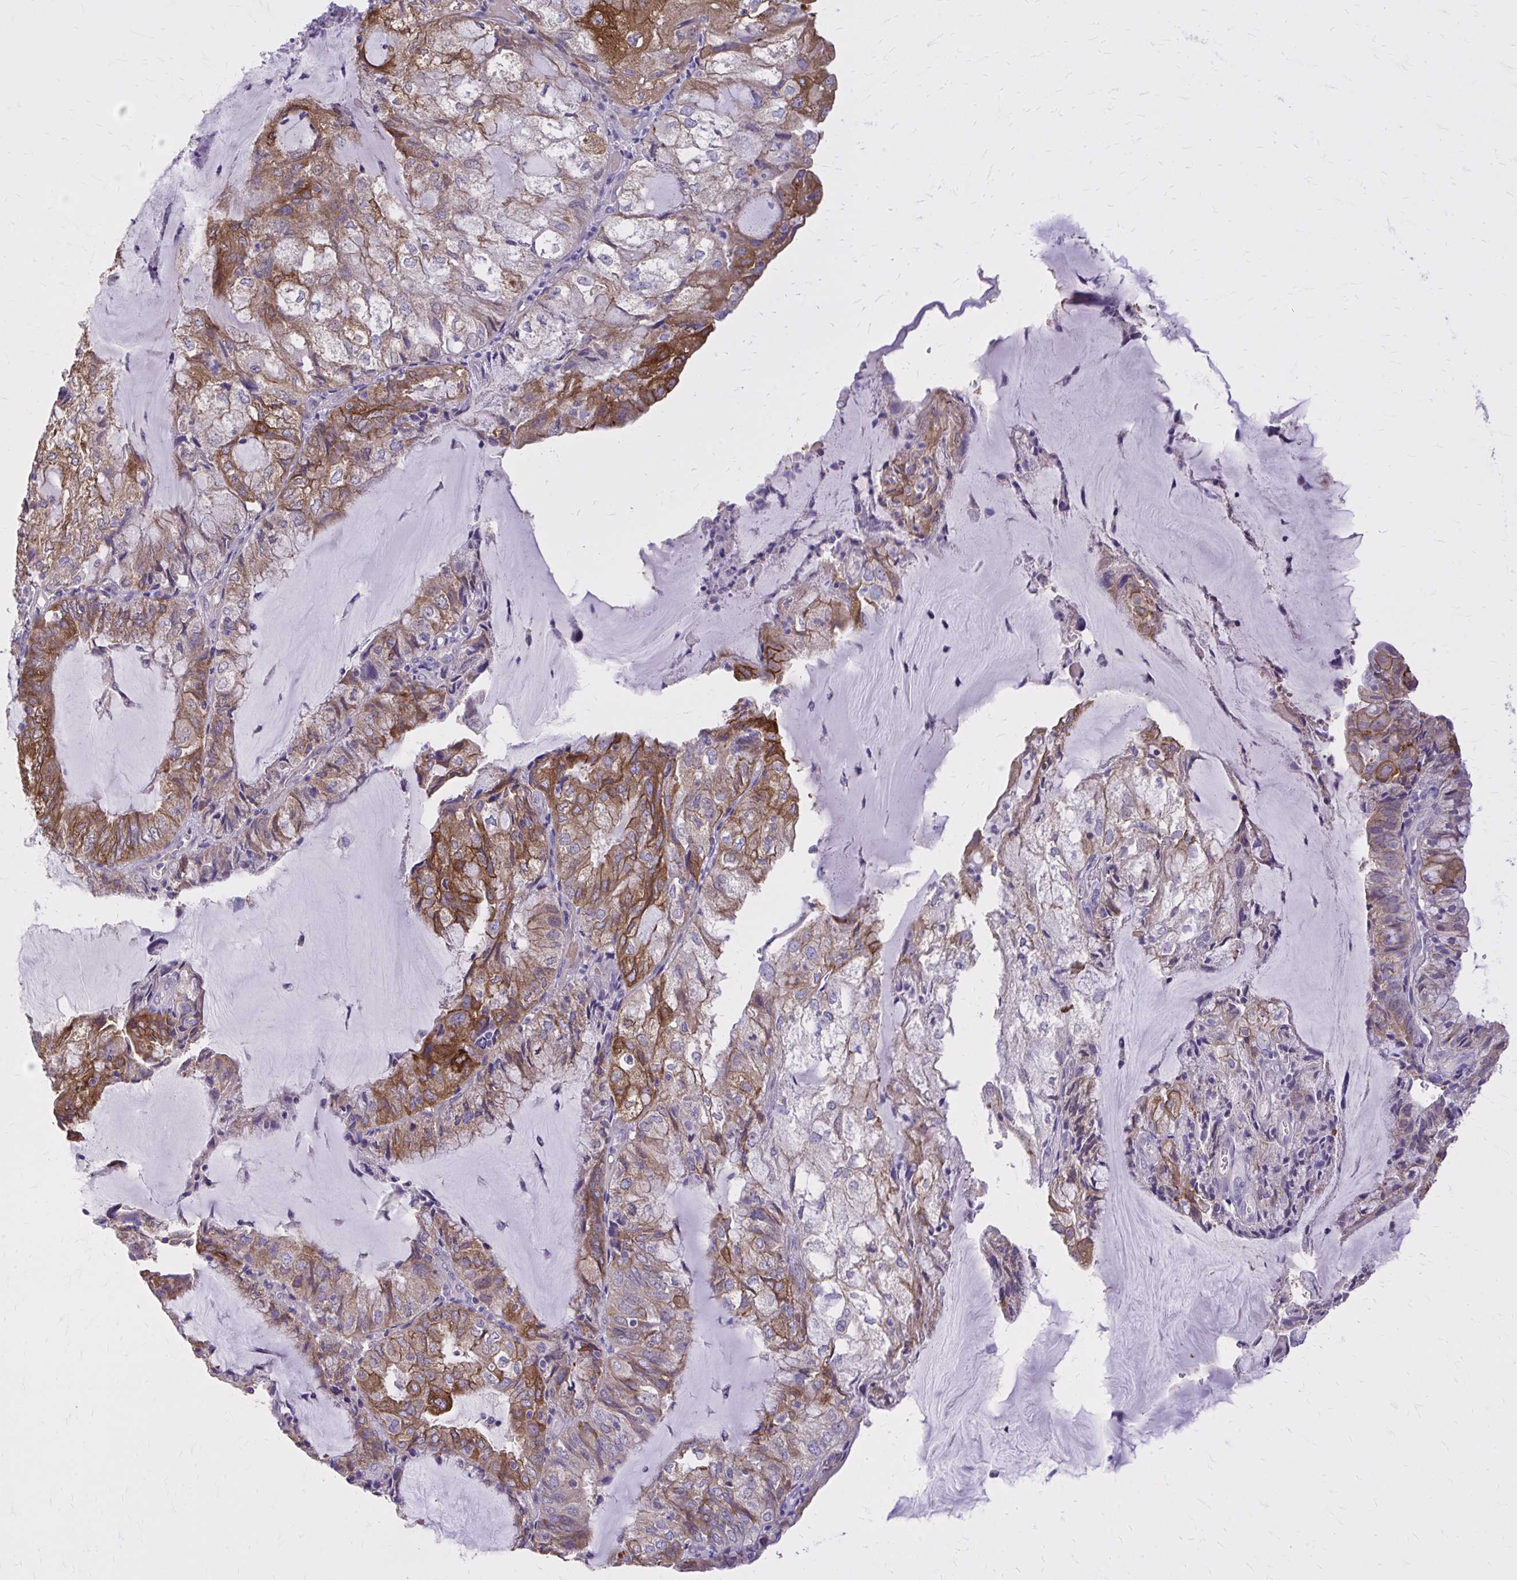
{"staining": {"intensity": "strong", "quantity": "25%-75%", "location": "cytoplasmic/membranous"}, "tissue": "endometrial cancer", "cell_type": "Tumor cells", "image_type": "cancer", "snomed": [{"axis": "morphology", "description": "Adenocarcinoma, NOS"}, {"axis": "topography", "description": "Endometrium"}], "caption": "An image of human endometrial cancer (adenocarcinoma) stained for a protein shows strong cytoplasmic/membranous brown staining in tumor cells.", "gene": "EPB41L1", "patient": {"sex": "female", "age": 81}}